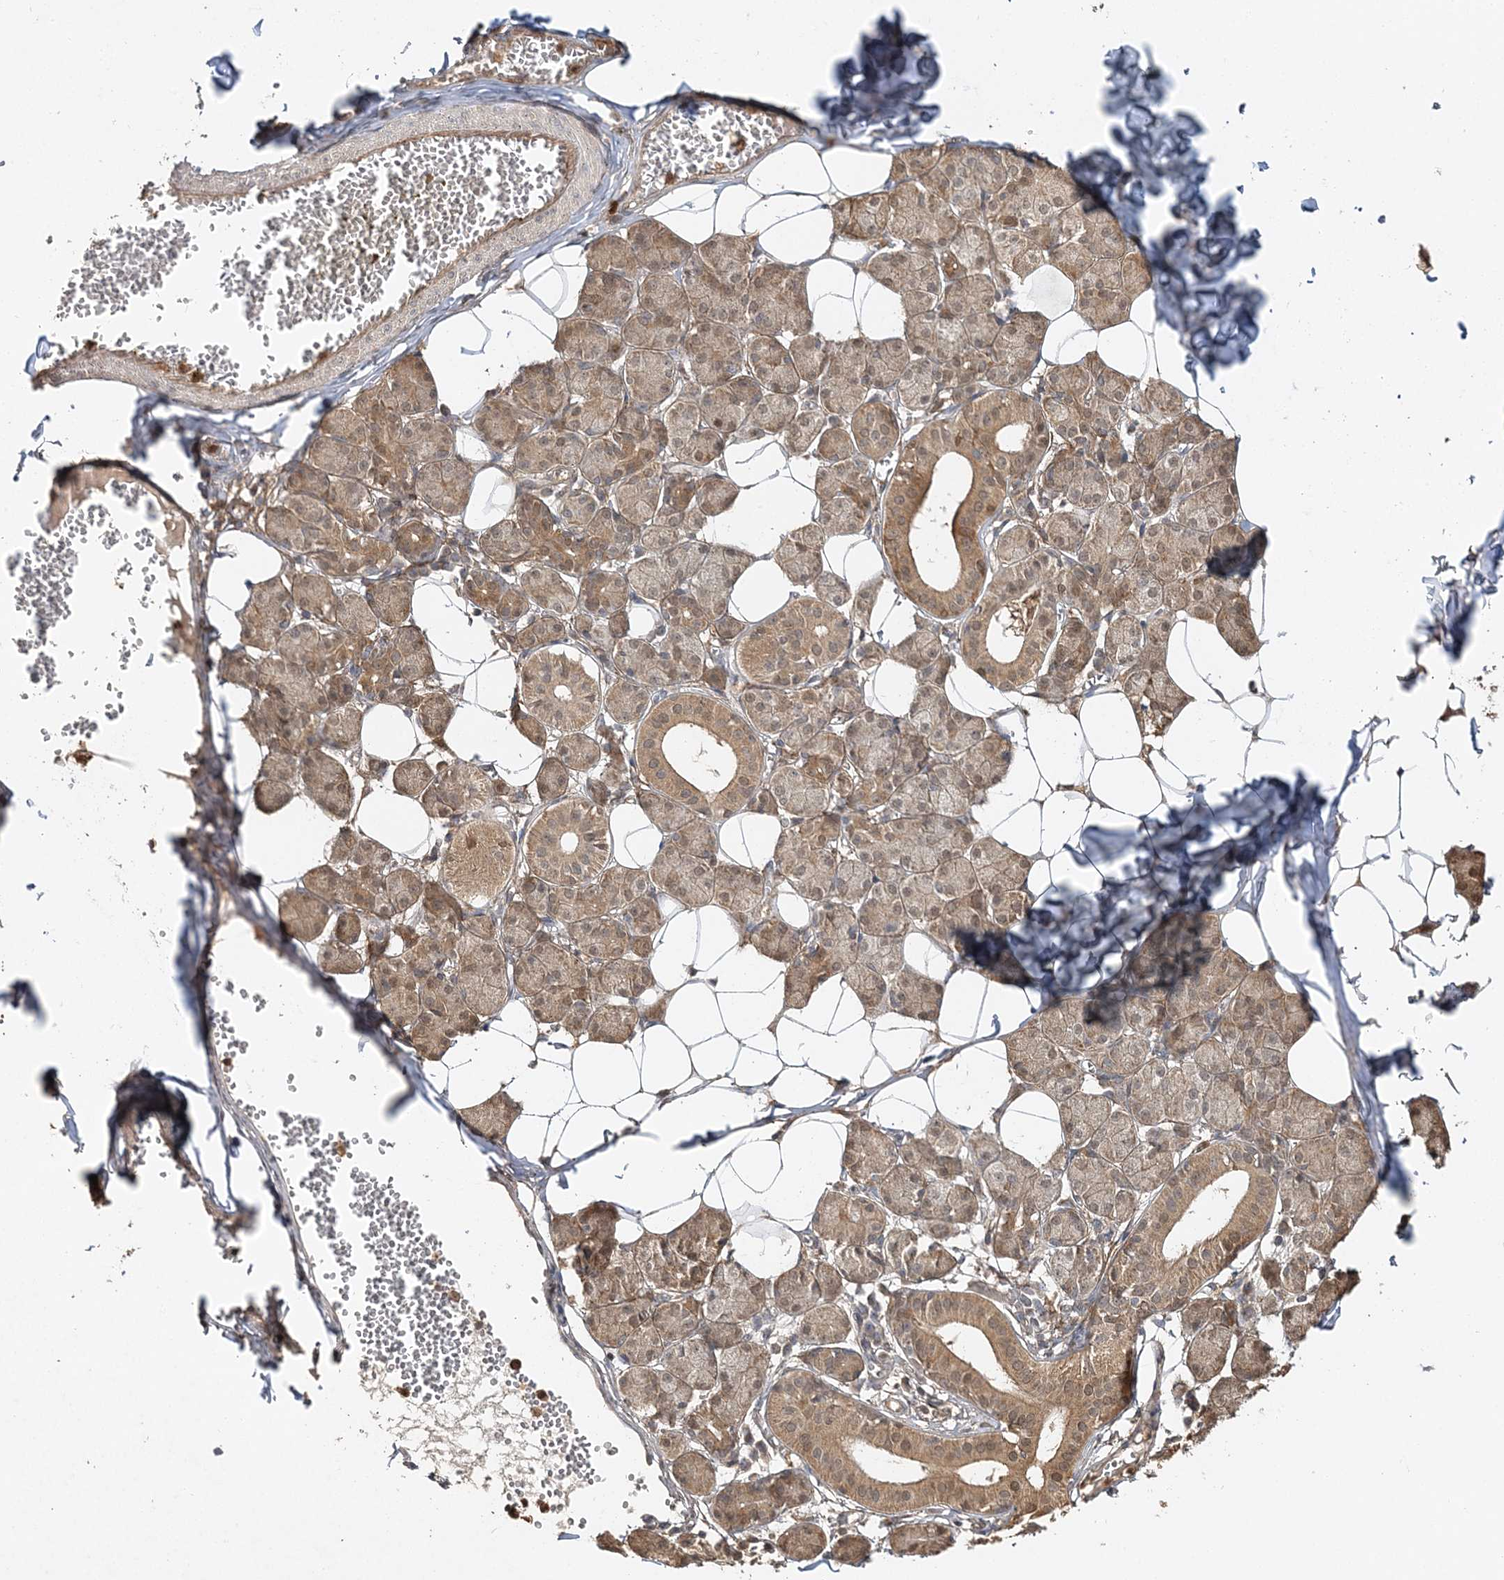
{"staining": {"intensity": "moderate", "quantity": ">75%", "location": "cytoplasmic/membranous"}, "tissue": "salivary gland", "cell_type": "Glandular cells", "image_type": "normal", "snomed": [{"axis": "morphology", "description": "Normal tissue, NOS"}, {"axis": "topography", "description": "Salivary gland"}], "caption": "Immunohistochemical staining of benign salivary gland exhibits >75% levels of moderate cytoplasmic/membranous protein expression in about >75% of glandular cells.", "gene": "S100A11", "patient": {"sex": "female", "age": 33}}